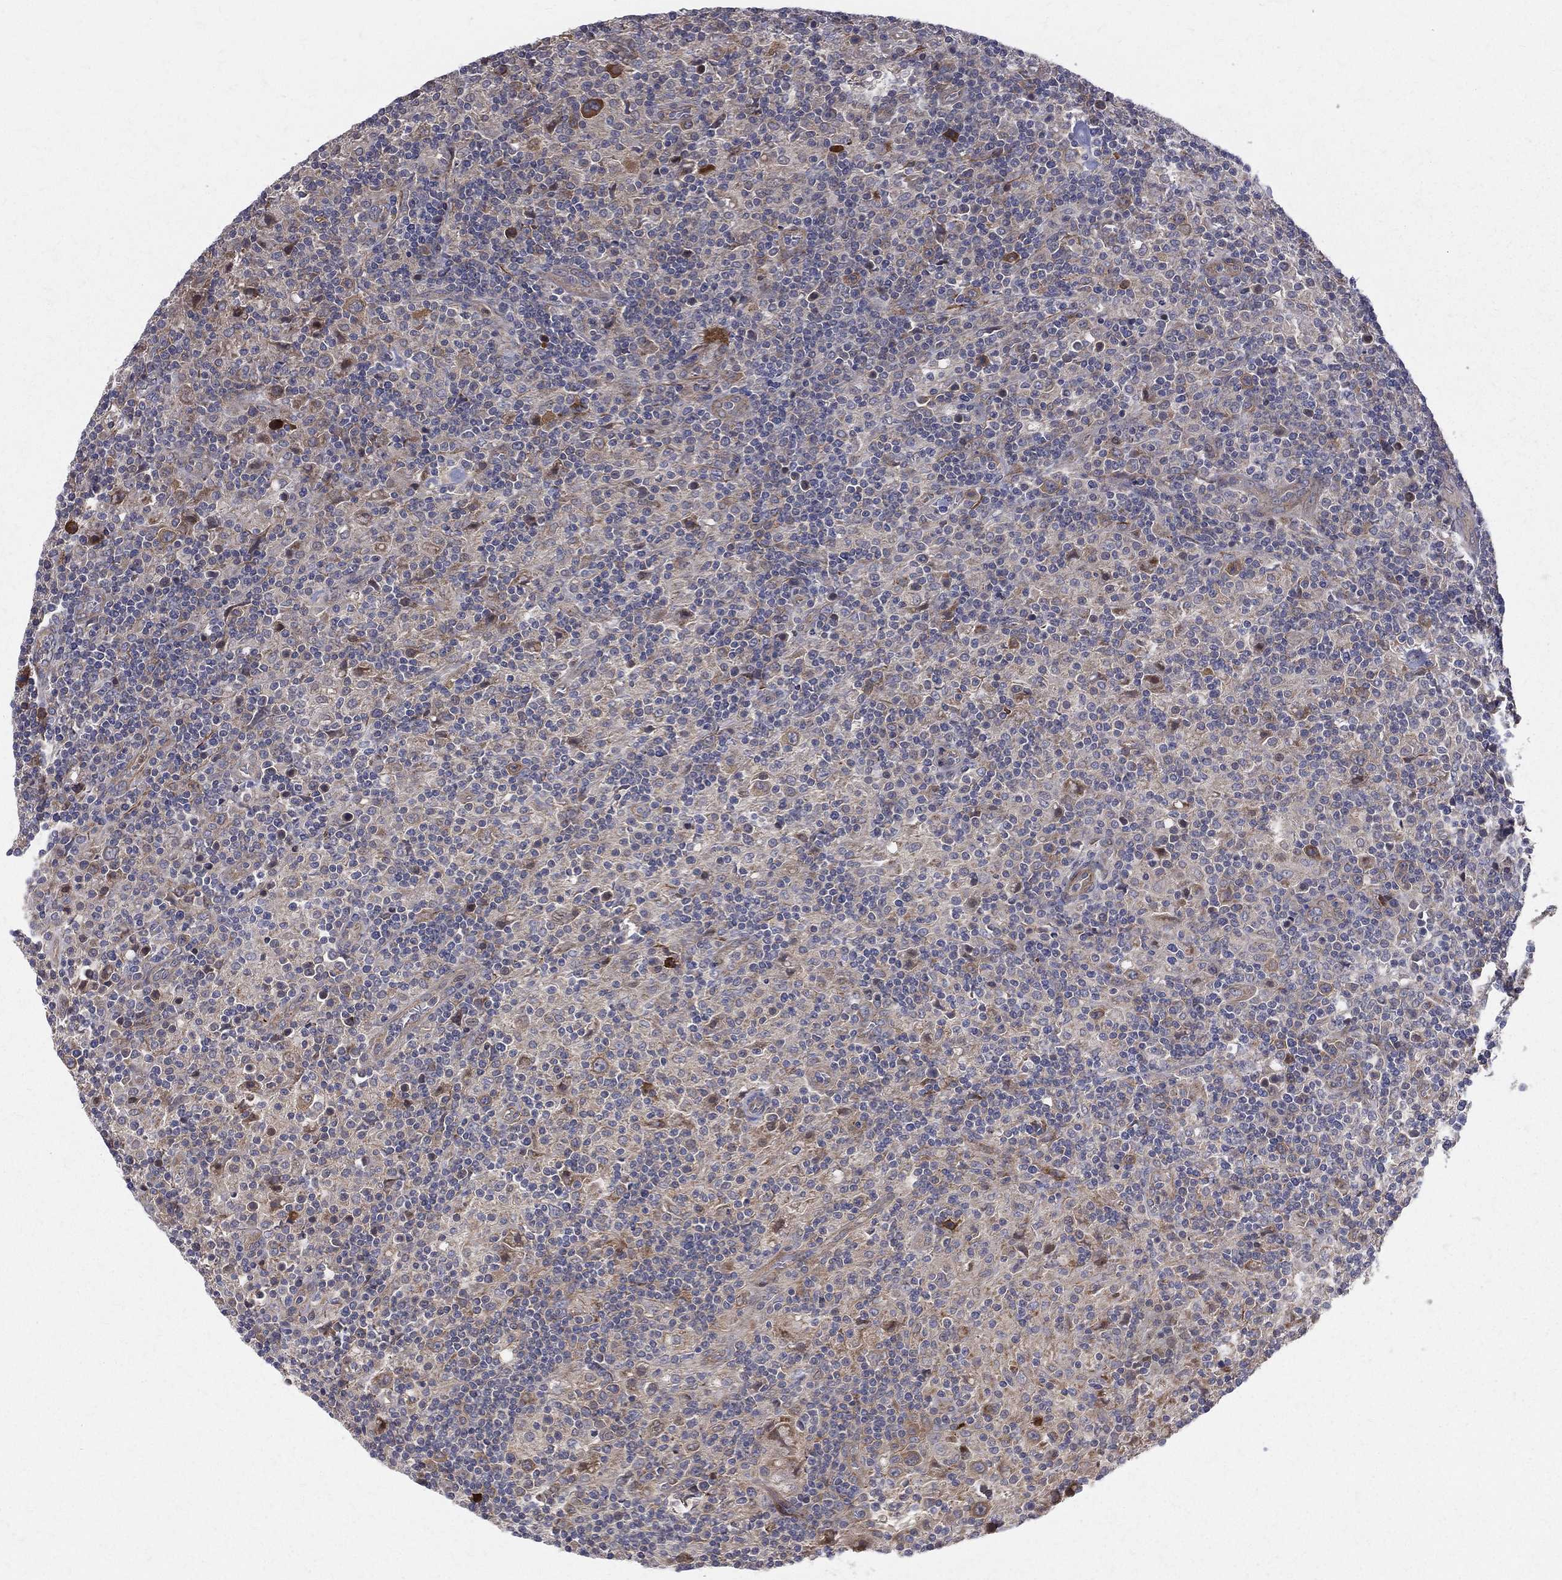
{"staining": {"intensity": "strong", "quantity": "25%-75%", "location": "cytoplasmic/membranous"}, "tissue": "lymphoma", "cell_type": "Tumor cells", "image_type": "cancer", "snomed": [{"axis": "morphology", "description": "Hodgkin's disease, NOS"}, {"axis": "topography", "description": "Lymph node"}], "caption": "Brown immunohistochemical staining in human Hodgkin's disease demonstrates strong cytoplasmic/membranous expression in about 25%-75% of tumor cells. (DAB (3,3'-diaminobenzidine) IHC with brightfield microscopy, high magnification).", "gene": "POMZP3", "patient": {"sex": "male", "age": 70}}